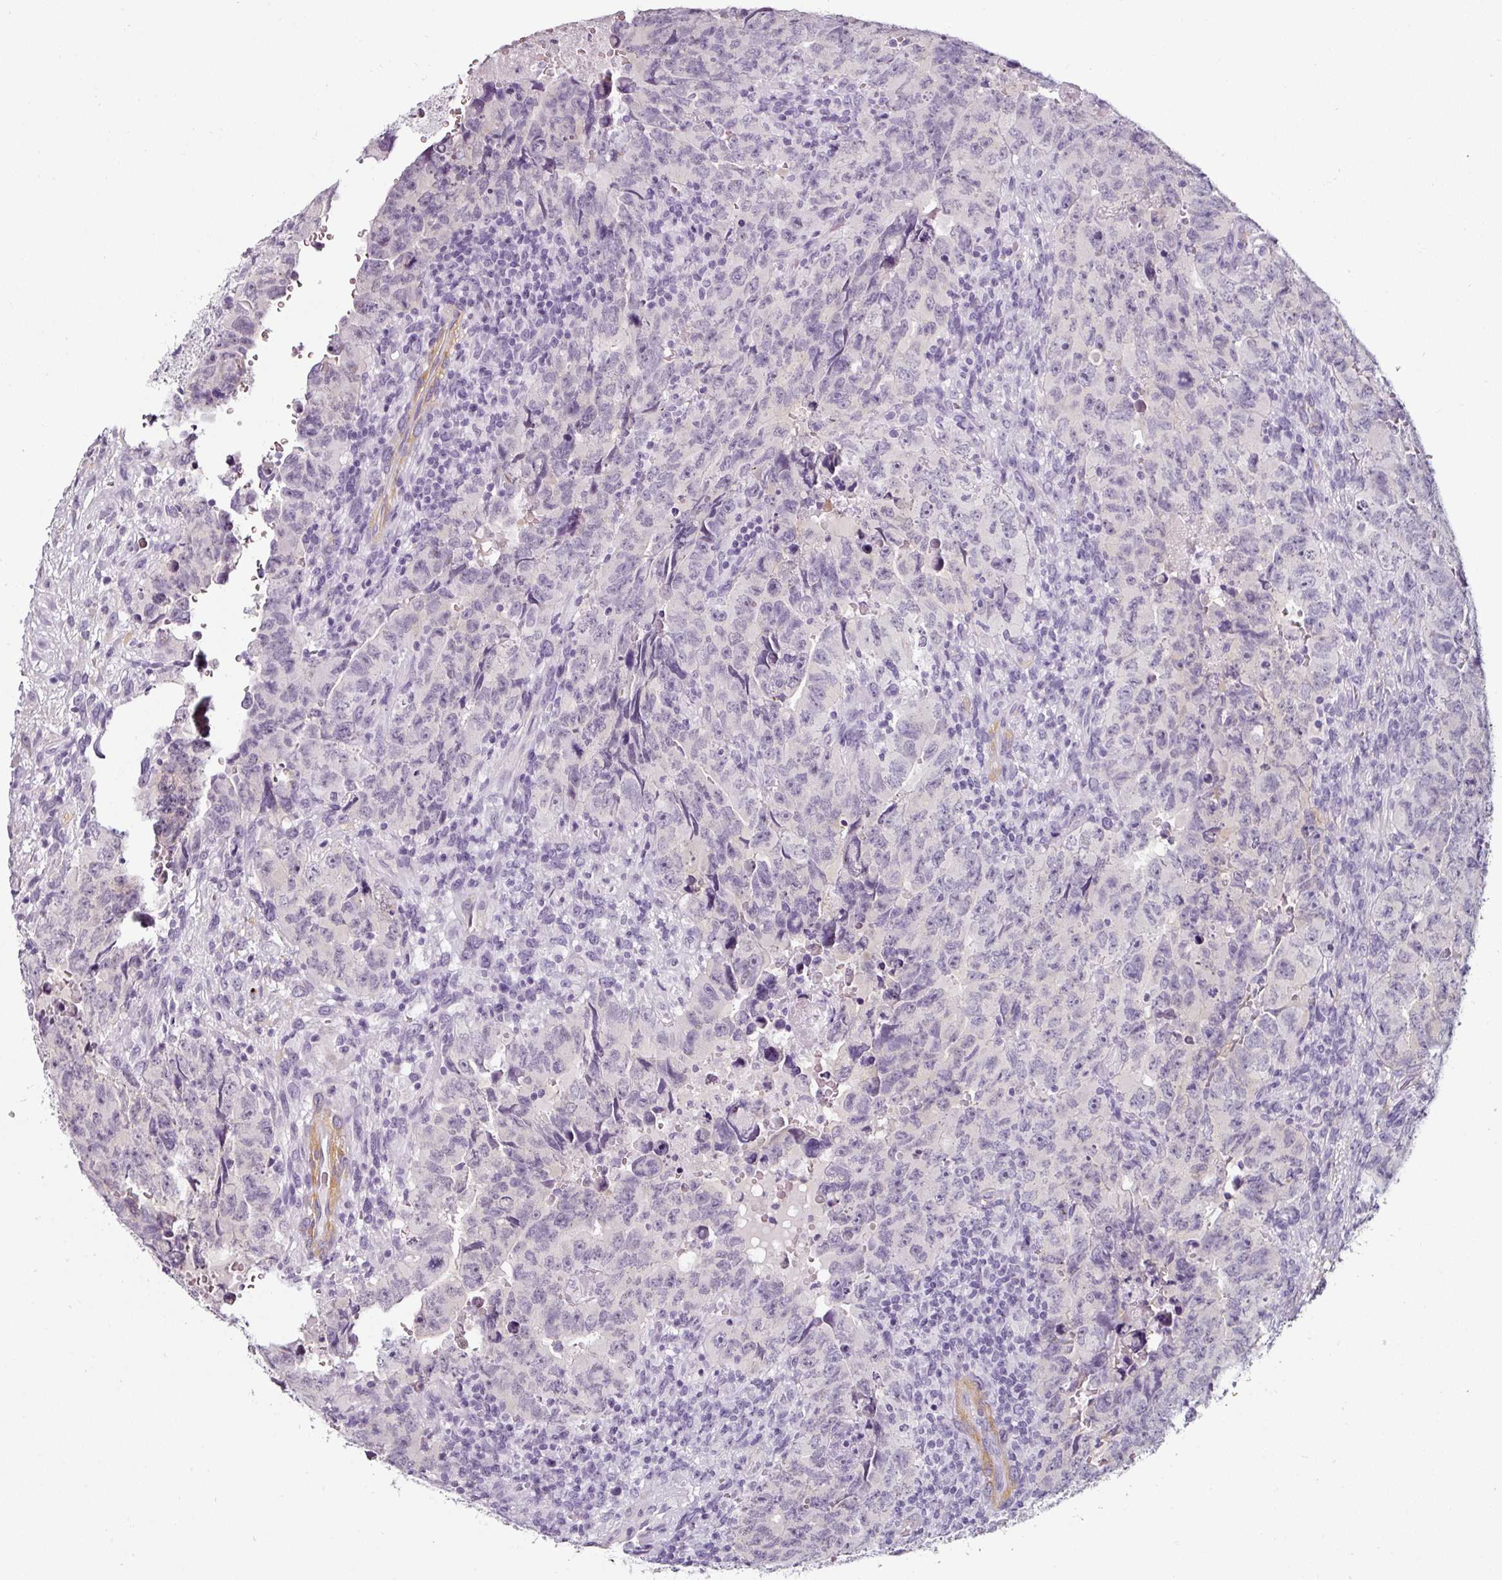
{"staining": {"intensity": "negative", "quantity": "none", "location": "none"}, "tissue": "testis cancer", "cell_type": "Tumor cells", "image_type": "cancer", "snomed": [{"axis": "morphology", "description": "Carcinoma, Embryonal, NOS"}, {"axis": "topography", "description": "Testis"}], "caption": "Immunohistochemistry of human embryonal carcinoma (testis) exhibits no staining in tumor cells.", "gene": "CAP2", "patient": {"sex": "male", "age": 24}}